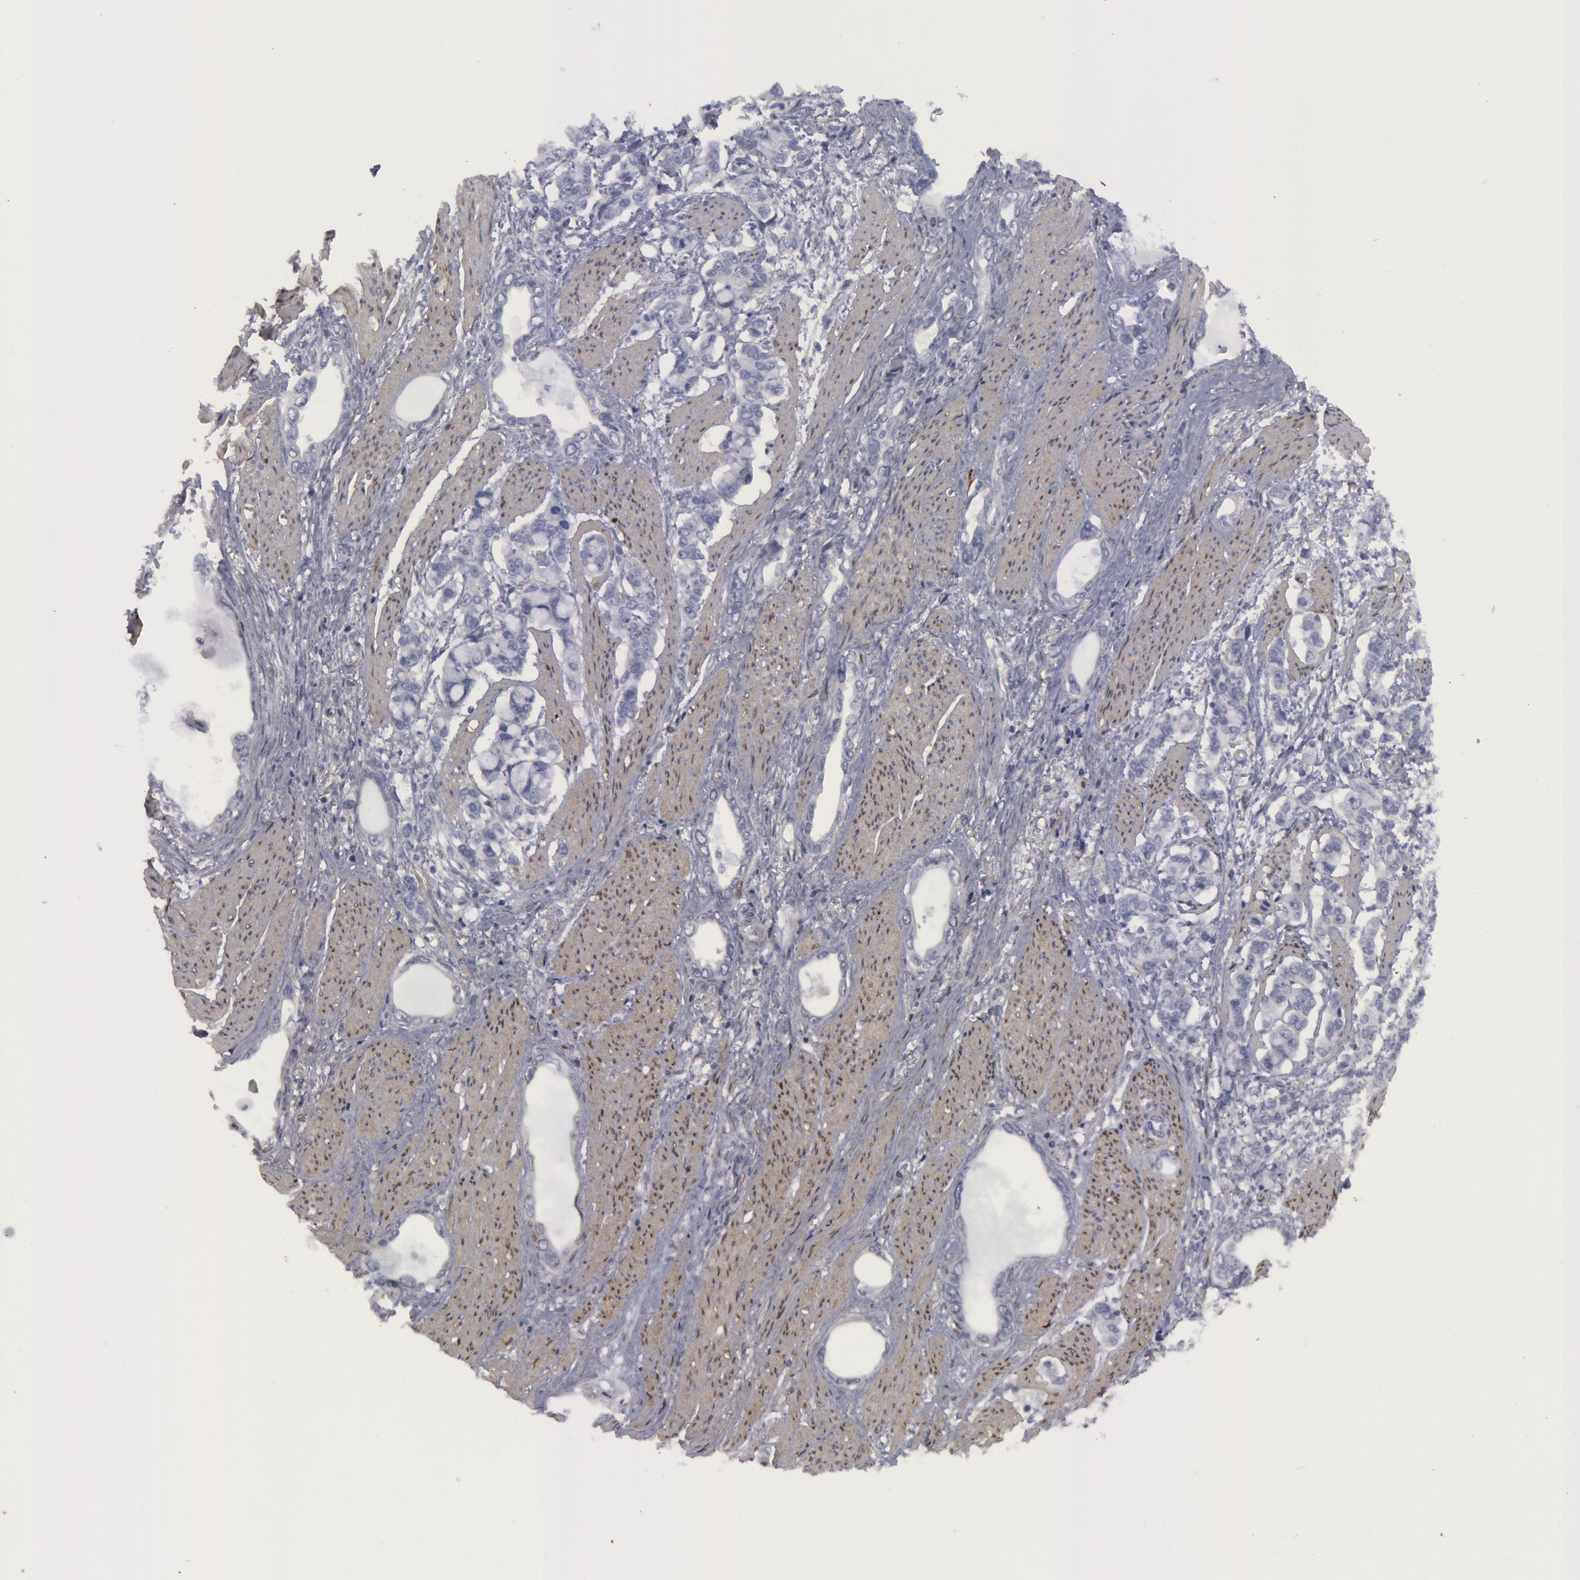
{"staining": {"intensity": "negative", "quantity": "none", "location": "none"}, "tissue": "stomach cancer", "cell_type": "Tumor cells", "image_type": "cancer", "snomed": [{"axis": "morphology", "description": "Adenocarcinoma, NOS"}, {"axis": "topography", "description": "Stomach"}], "caption": "The immunohistochemistry (IHC) photomicrograph has no significant staining in tumor cells of stomach adenocarcinoma tissue.", "gene": "FHL1", "patient": {"sex": "male", "age": 78}}